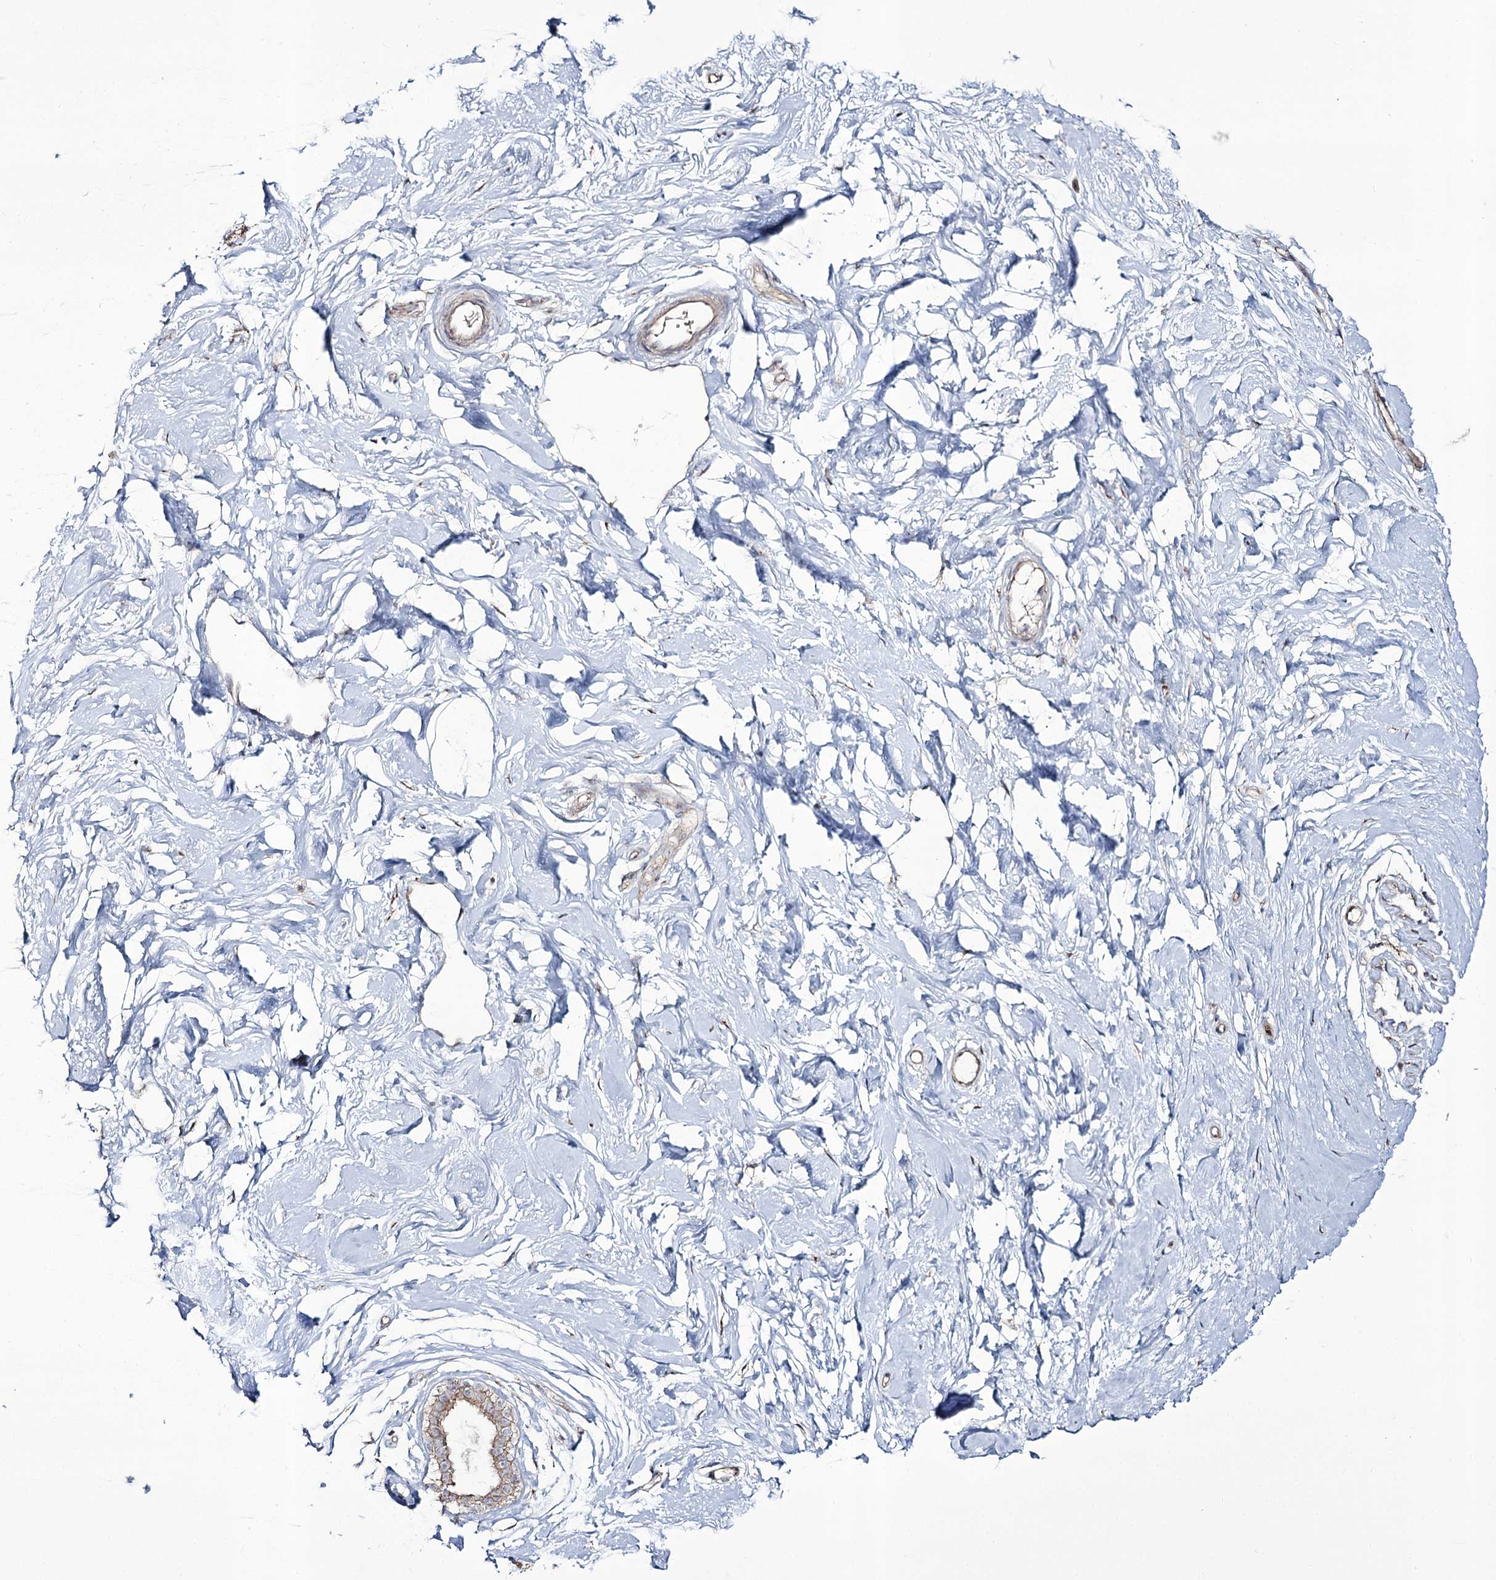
{"staining": {"intensity": "negative", "quantity": "none", "location": "none"}, "tissue": "breast", "cell_type": "Adipocytes", "image_type": "normal", "snomed": [{"axis": "morphology", "description": "Normal tissue, NOS"}, {"axis": "morphology", "description": "Adenoma, NOS"}, {"axis": "topography", "description": "Breast"}], "caption": "This is an immunohistochemistry histopathology image of unremarkable human breast. There is no staining in adipocytes.", "gene": "REXO2", "patient": {"sex": "female", "age": 23}}